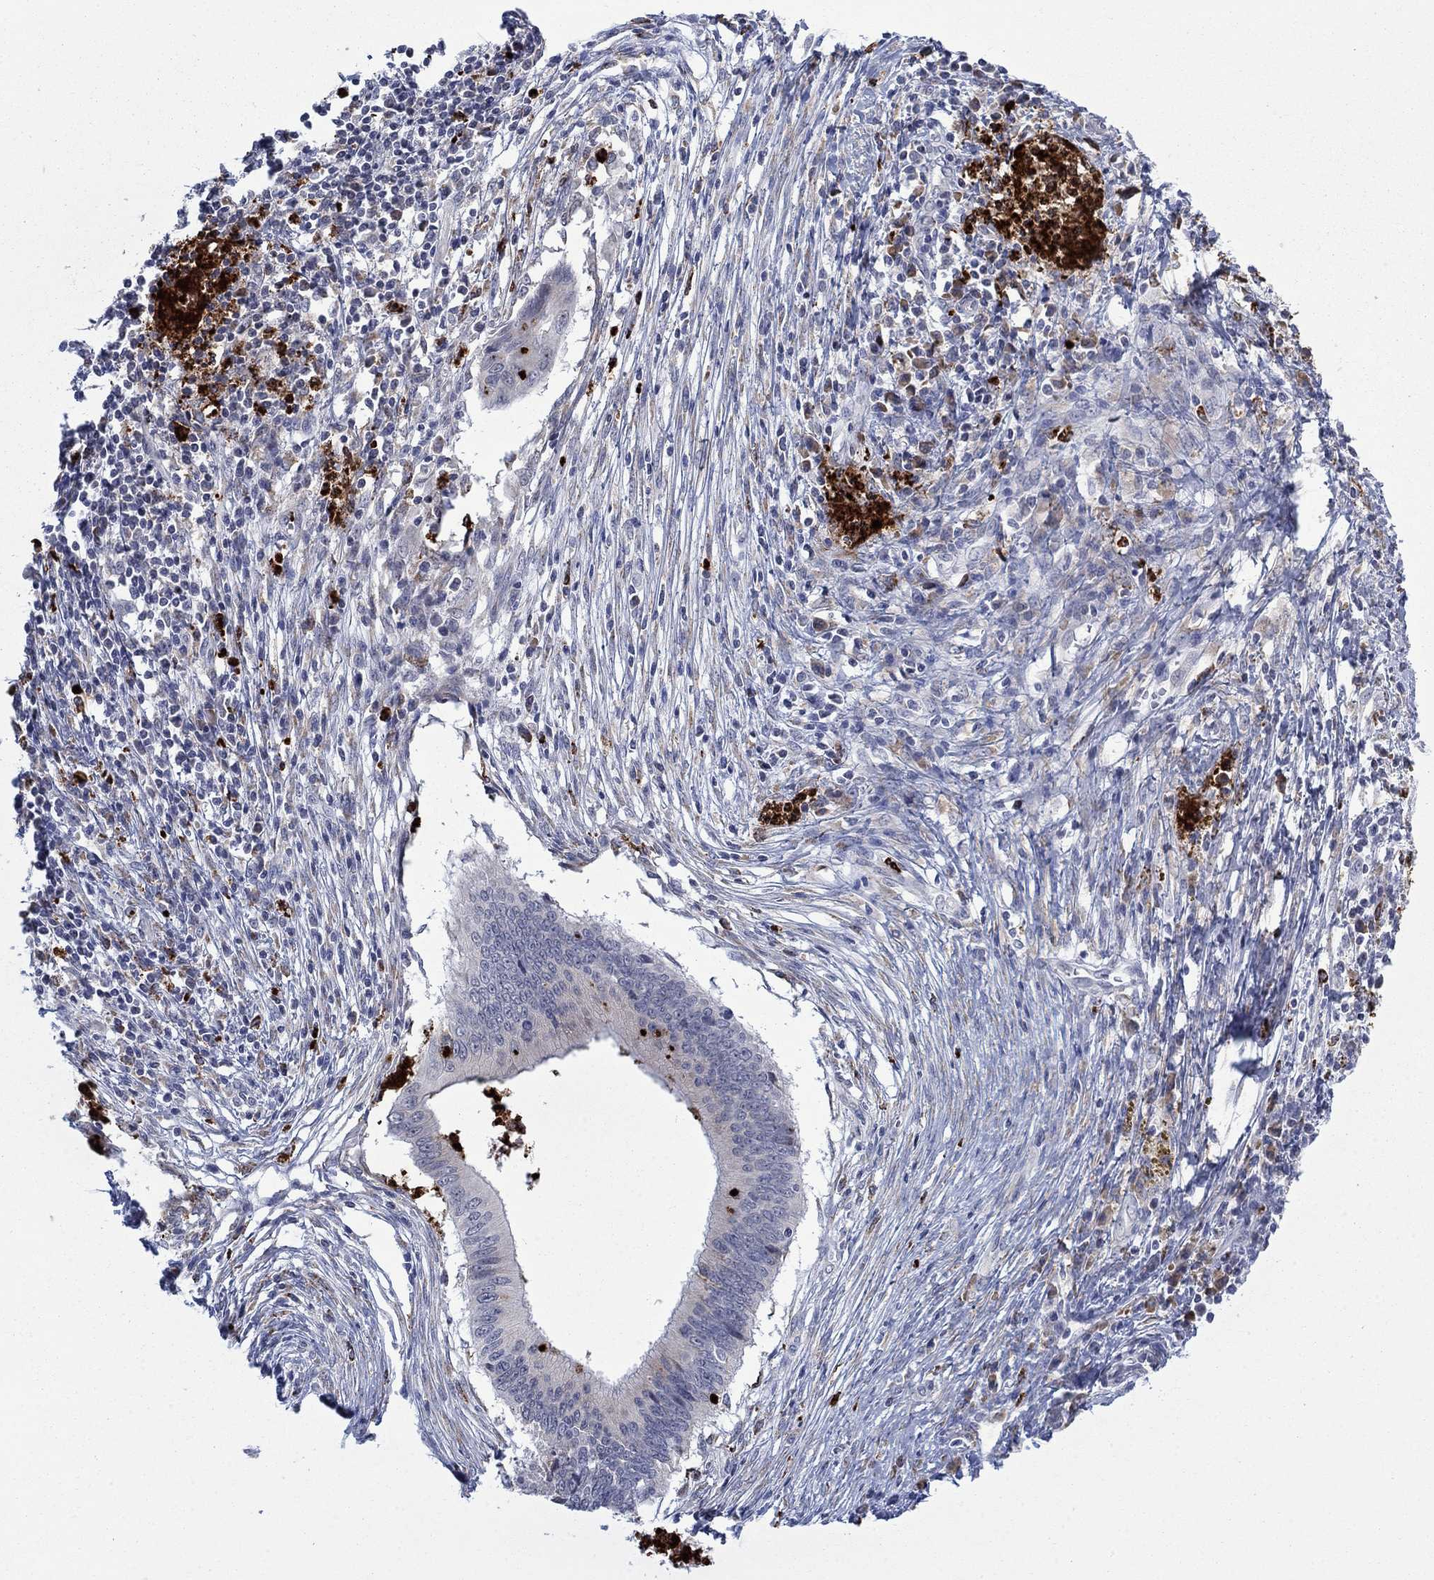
{"staining": {"intensity": "negative", "quantity": "none", "location": "none"}, "tissue": "cervical cancer", "cell_type": "Tumor cells", "image_type": "cancer", "snomed": [{"axis": "morphology", "description": "Adenocarcinoma, NOS"}, {"axis": "topography", "description": "Cervix"}], "caption": "Tumor cells are negative for brown protein staining in adenocarcinoma (cervical).", "gene": "MTRFR", "patient": {"sex": "female", "age": 42}}